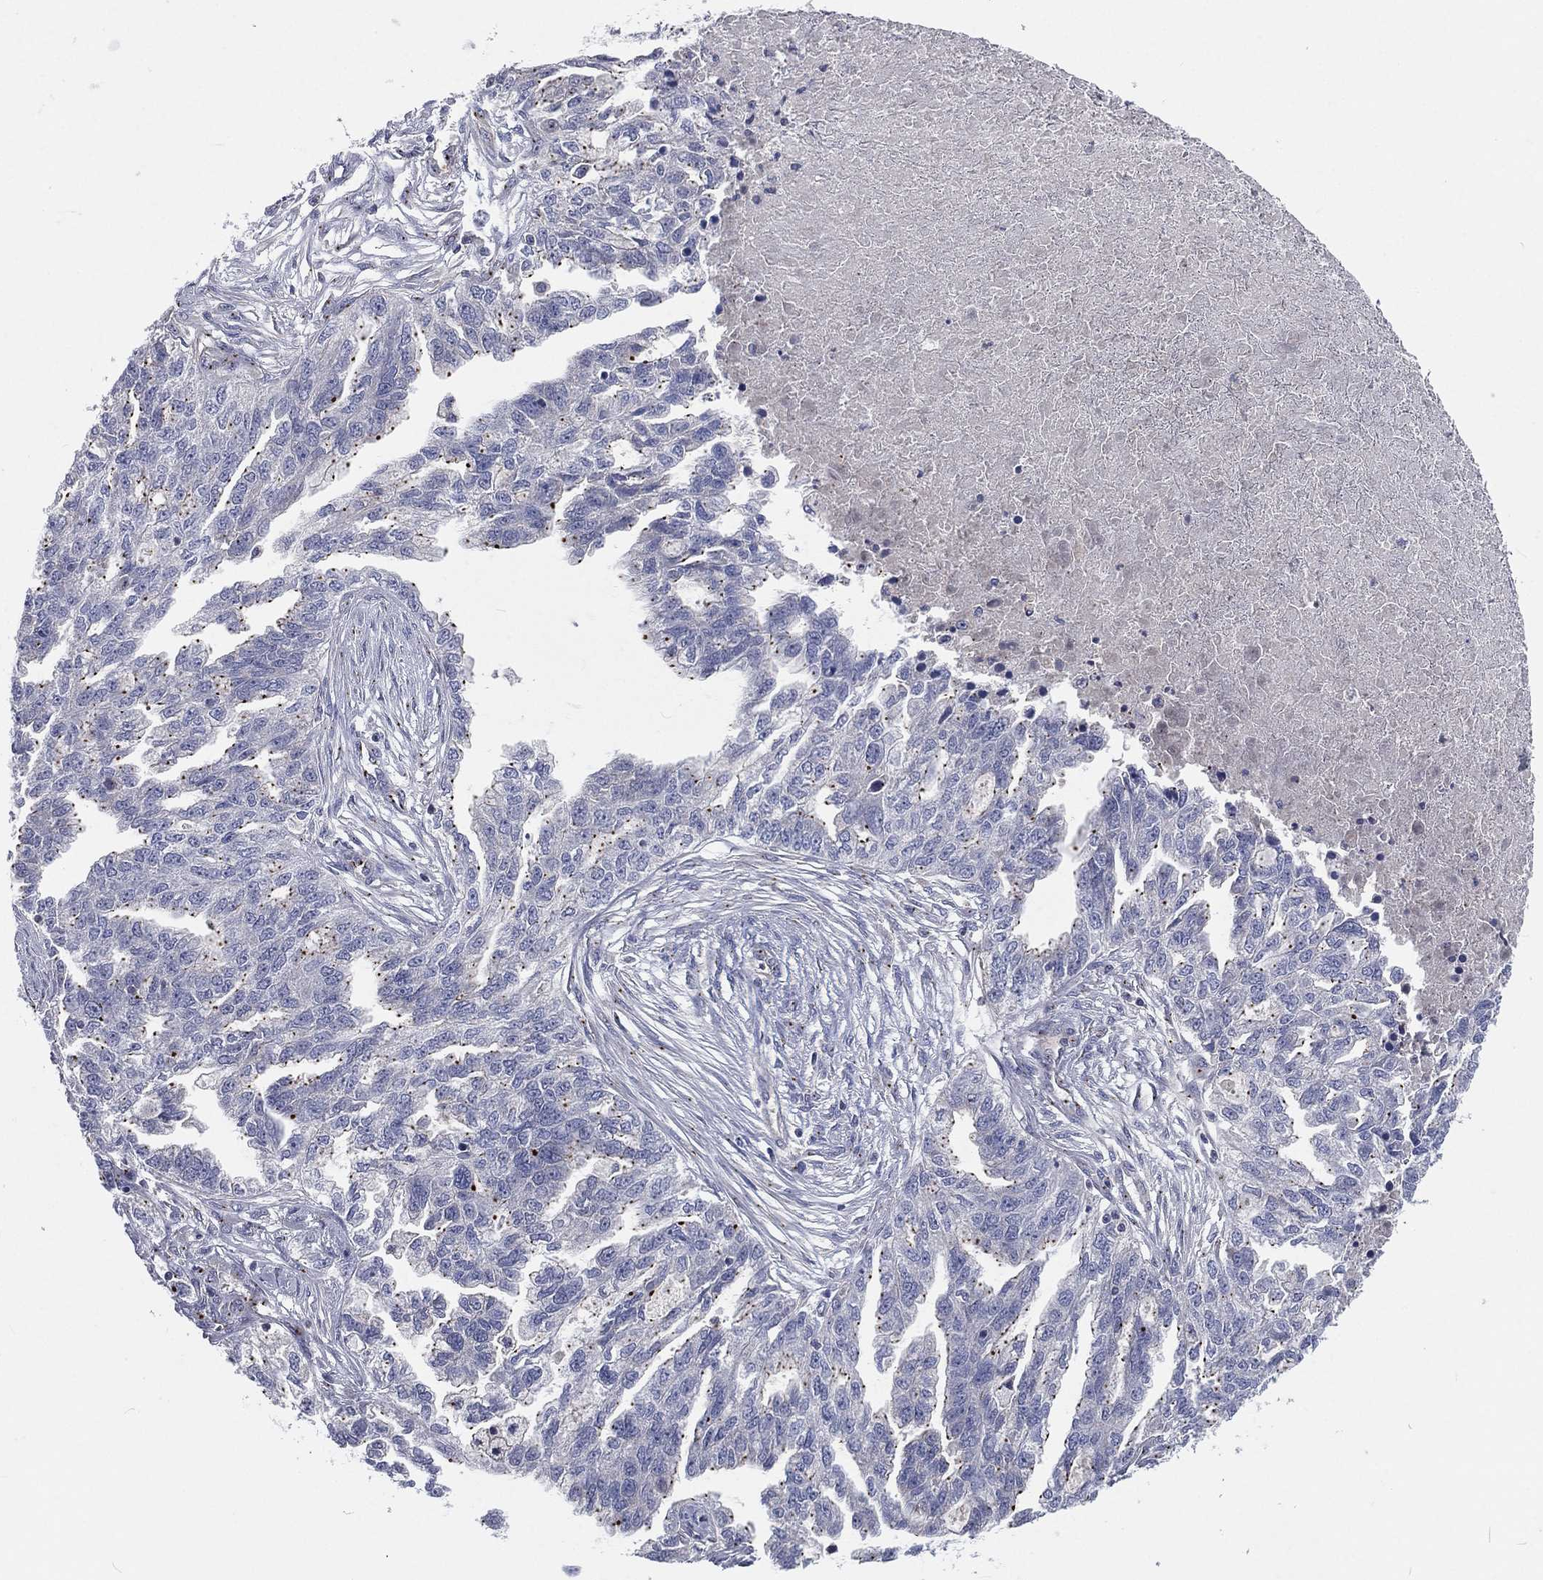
{"staining": {"intensity": "moderate", "quantity": "<25%", "location": "cytoplasmic/membranous"}, "tissue": "ovarian cancer", "cell_type": "Tumor cells", "image_type": "cancer", "snomed": [{"axis": "morphology", "description": "Cystadenocarcinoma, serous, NOS"}, {"axis": "topography", "description": "Ovary"}], "caption": "Immunohistochemistry (IHC) (DAB) staining of ovarian cancer (serous cystadenocarcinoma) demonstrates moderate cytoplasmic/membranous protein expression in about <25% of tumor cells. (brown staining indicates protein expression, while blue staining denotes nuclei).", "gene": "CROCC", "patient": {"sex": "female", "age": 51}}